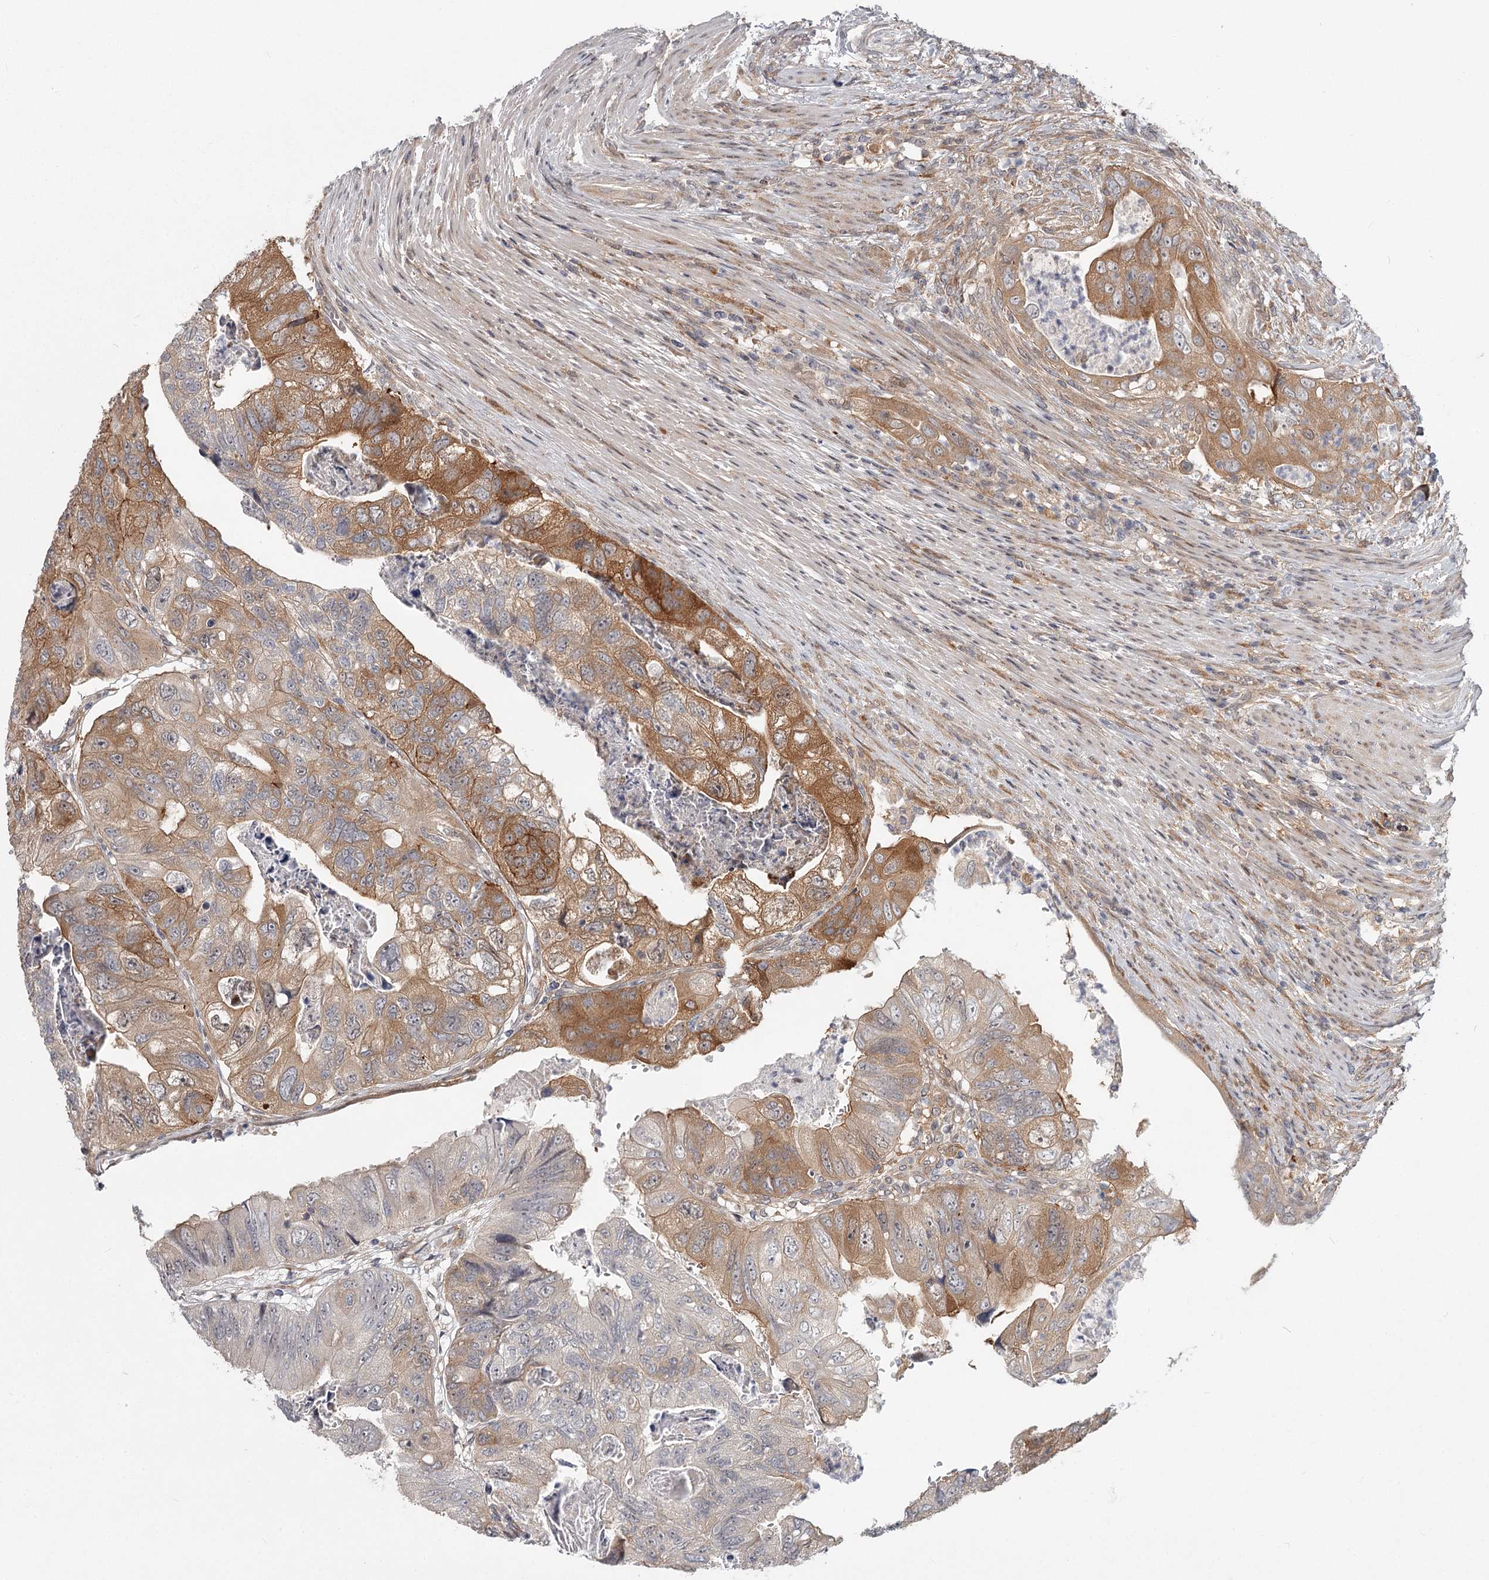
{"staining": {"intensity": "moderate", "quantity": ">75%", "location": "cytoplasmic/membranous"}, "tissue": "colorectal cancer", "cell_type": "Tumor cells", "image_type": "cancer", "snomed": [{"axis": "morphology", "description": "Adenocarcinoma, NOS"}, {"axis": "topography", "description": "Rectum"}], "caption": "Protein staining of colorectal cancer tissue displays moderate cytoplasmic/membranous expression in about >75% of tumor cells.", "gene": "CCNG2", "patient": {"sex": "male", "age": 63}}